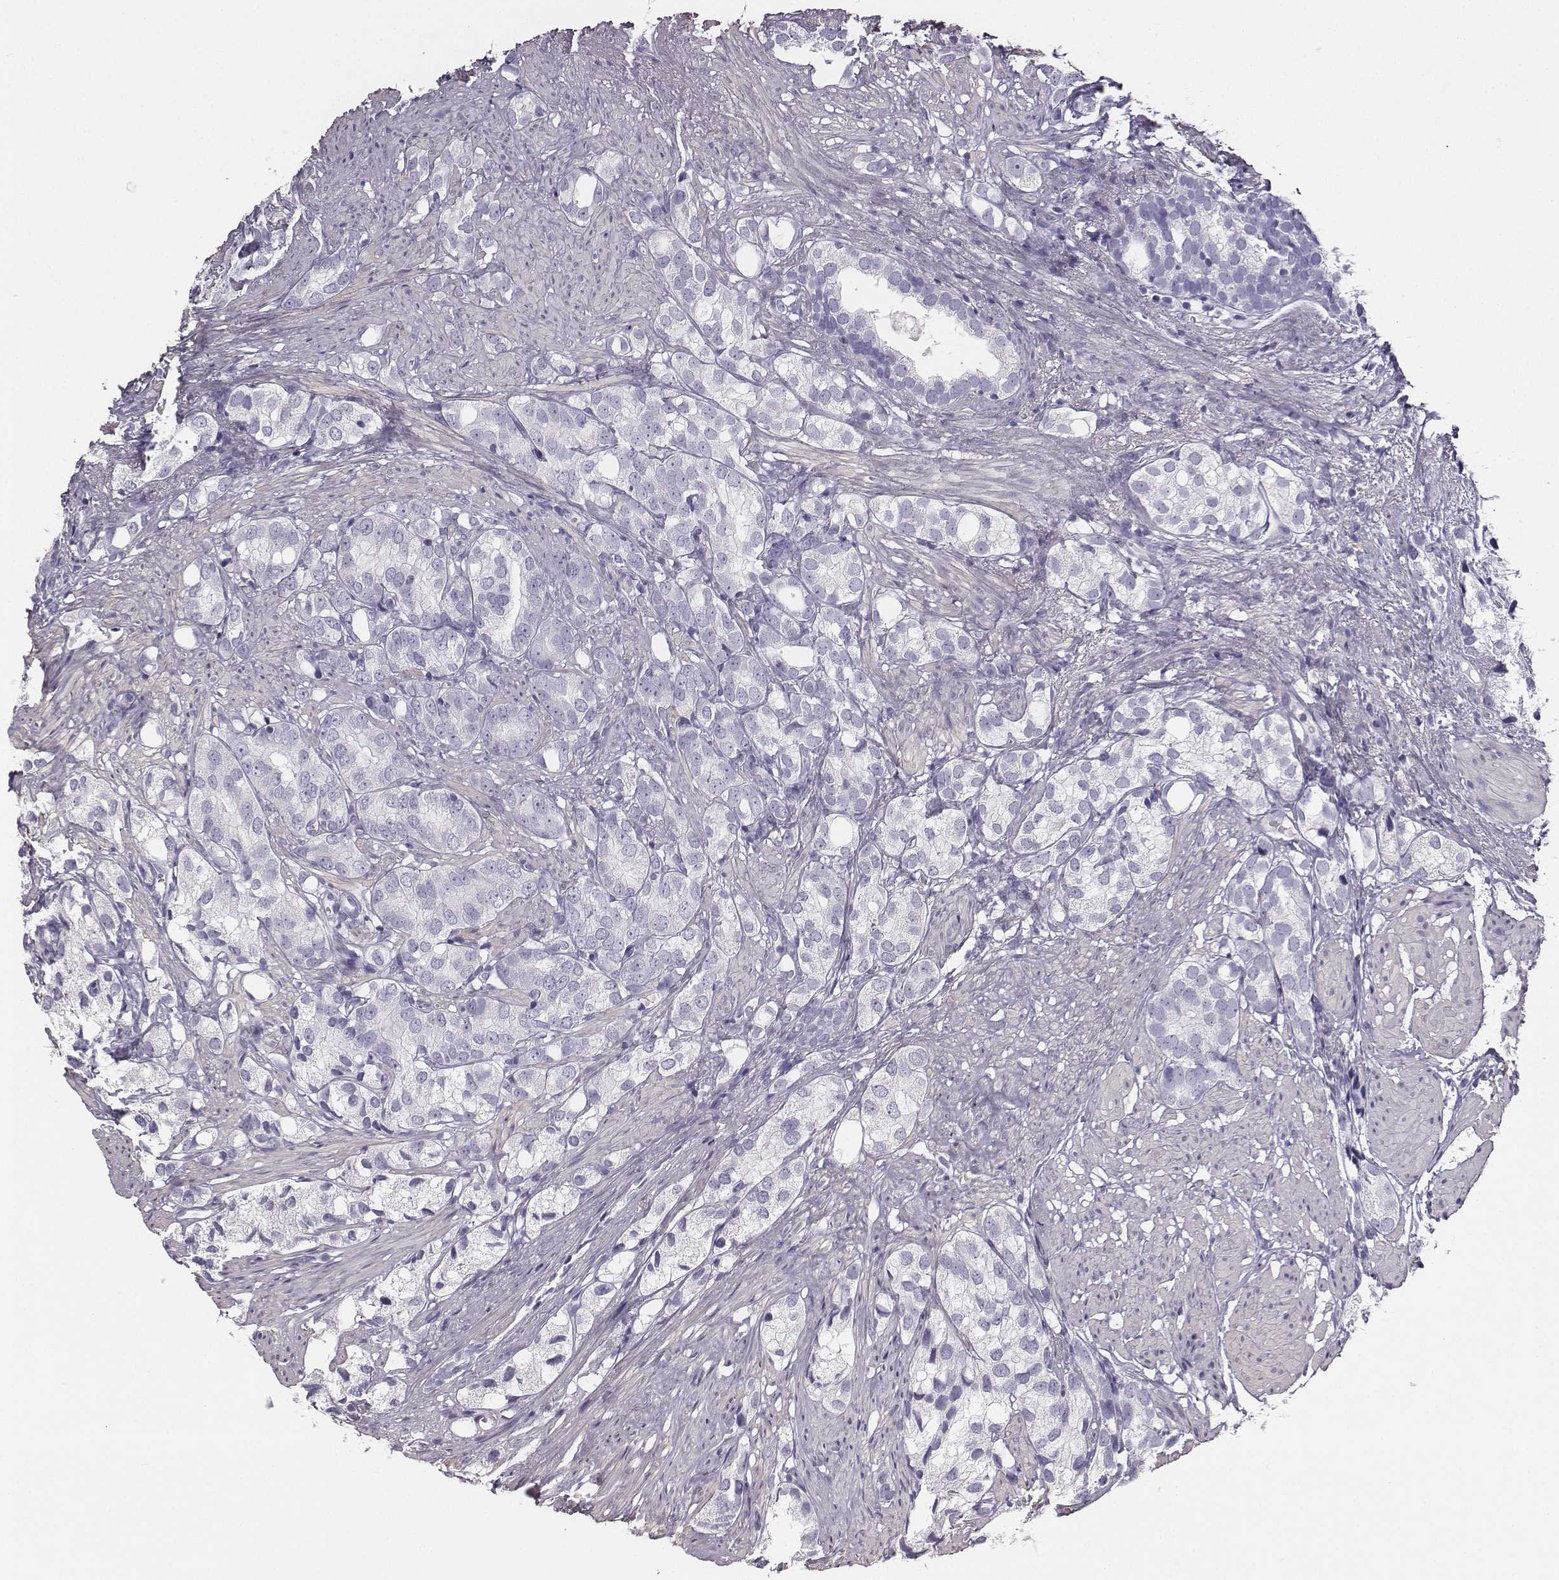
{"staining": {"intensity": "negative", "quantity": "none", "location": "none"}, "tissue": "prostate cancer", "cell_type": "Tumor cells", "image_type": "cancer", "snomed": [{"axis": "morphology", "description": "Adenocarcinoma, High grade"}, {"axis": "topography", "description": "Prostate"}], "caption": "There is no significant staining in tumor cells of adenocarcinoma (high-grade) (prostate). (DAB (3,3'-diaminobenzidine) immunohistochemistry (IHC), high magnification).", "gene": "ADAM7", "patient": {"sex": "male", "age": 82}}